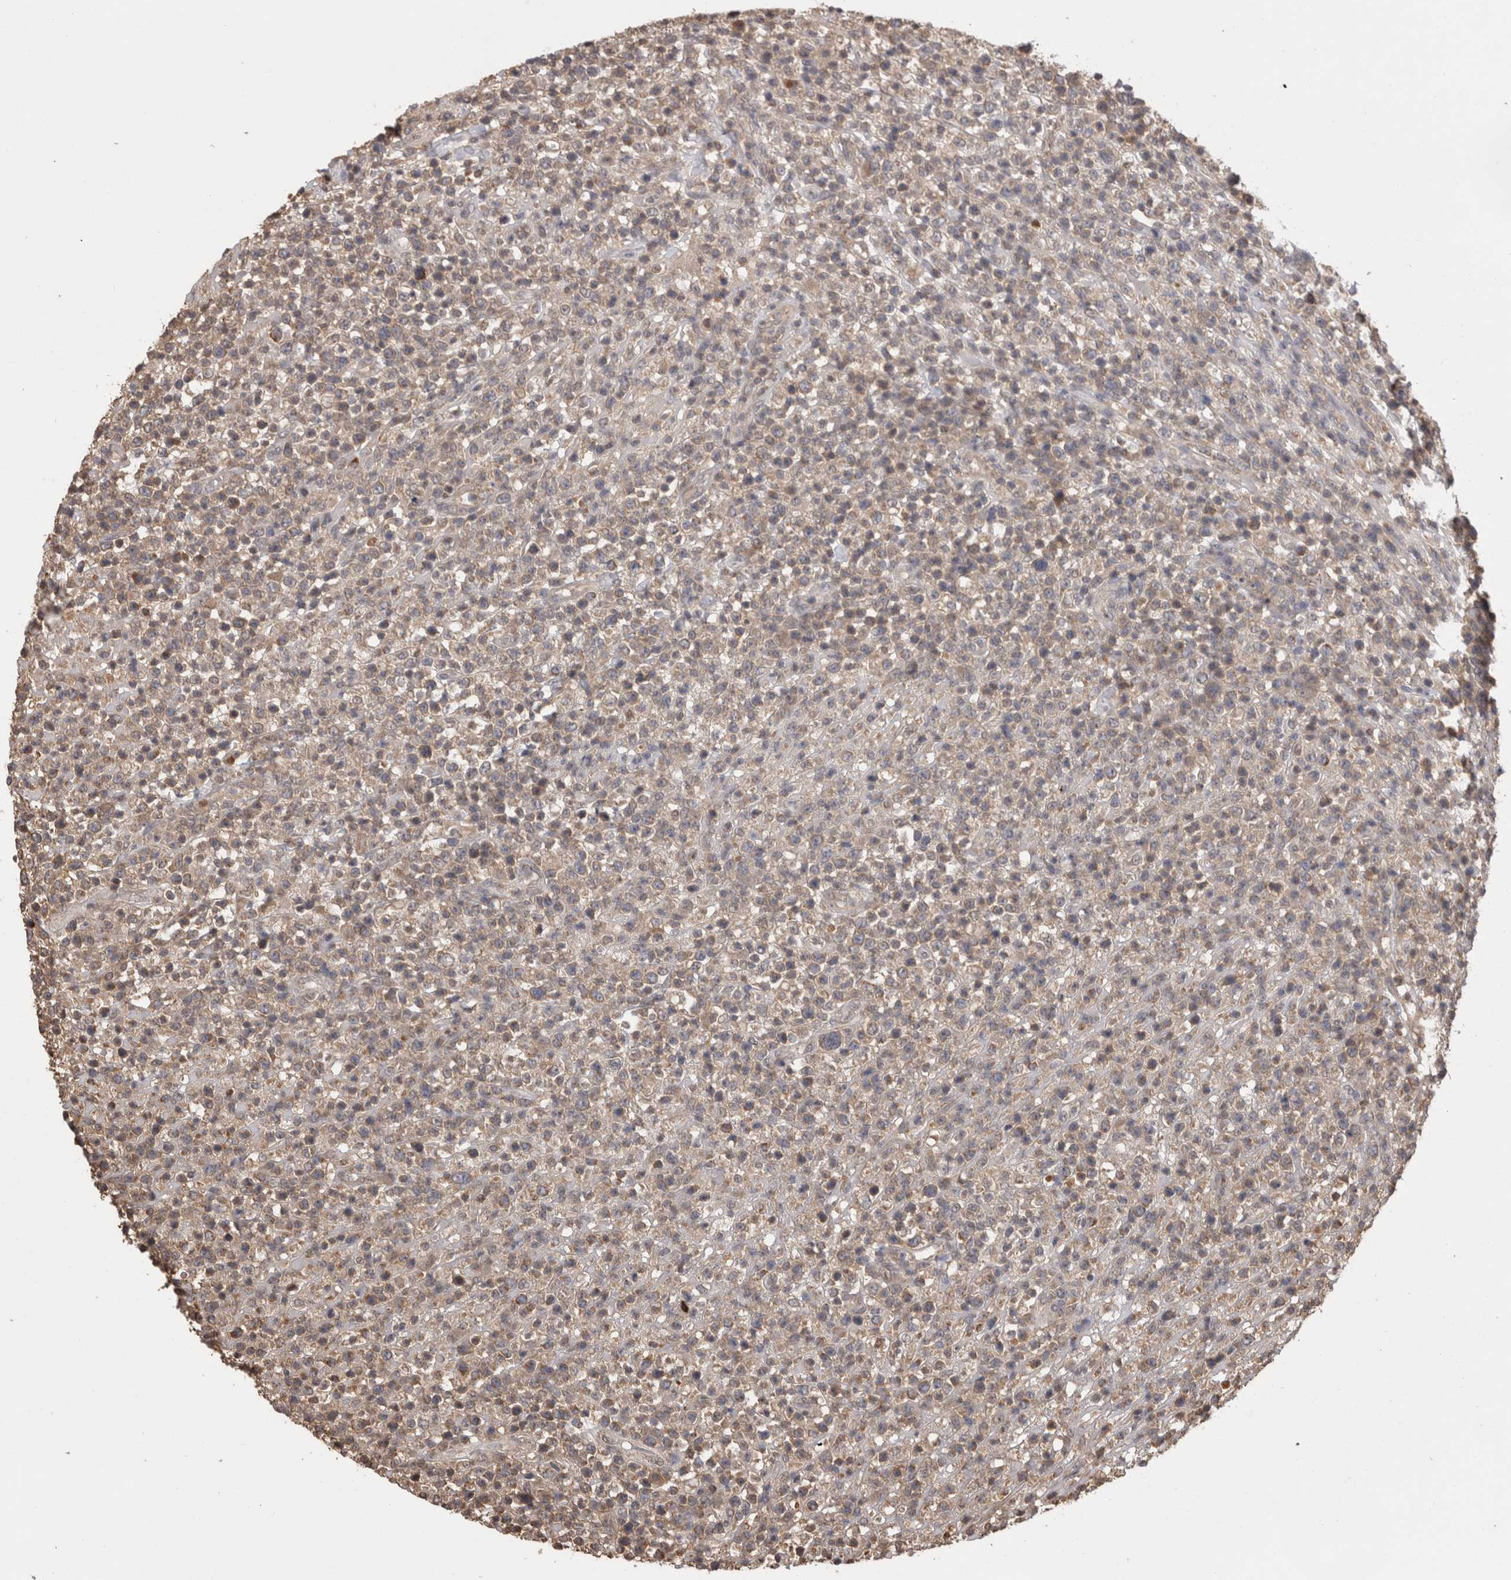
{"staining": {"intensity": "weak", "quantity": "25%-75%", "location": "cytoplasmic/membranous"}, "tissue": "lymphoma", "cell_type": "Tumor cells", "image_type": "cancer", "snomed": [{"axis": "morphology", "description": "Malignant lymphoma, non-Hodgkin's type, High grade"}, {"axis": "topography", "description": "Colon"}], "caption": "Protein expression analysis of human high-grade malignant lymphoma, non-Hodgkin's type reveals weak cytoplasmic/membranous expression in about 25%-75% of tumor cells.", "gene": "PREP", "patient": {"sex": "female", "age": 53}}